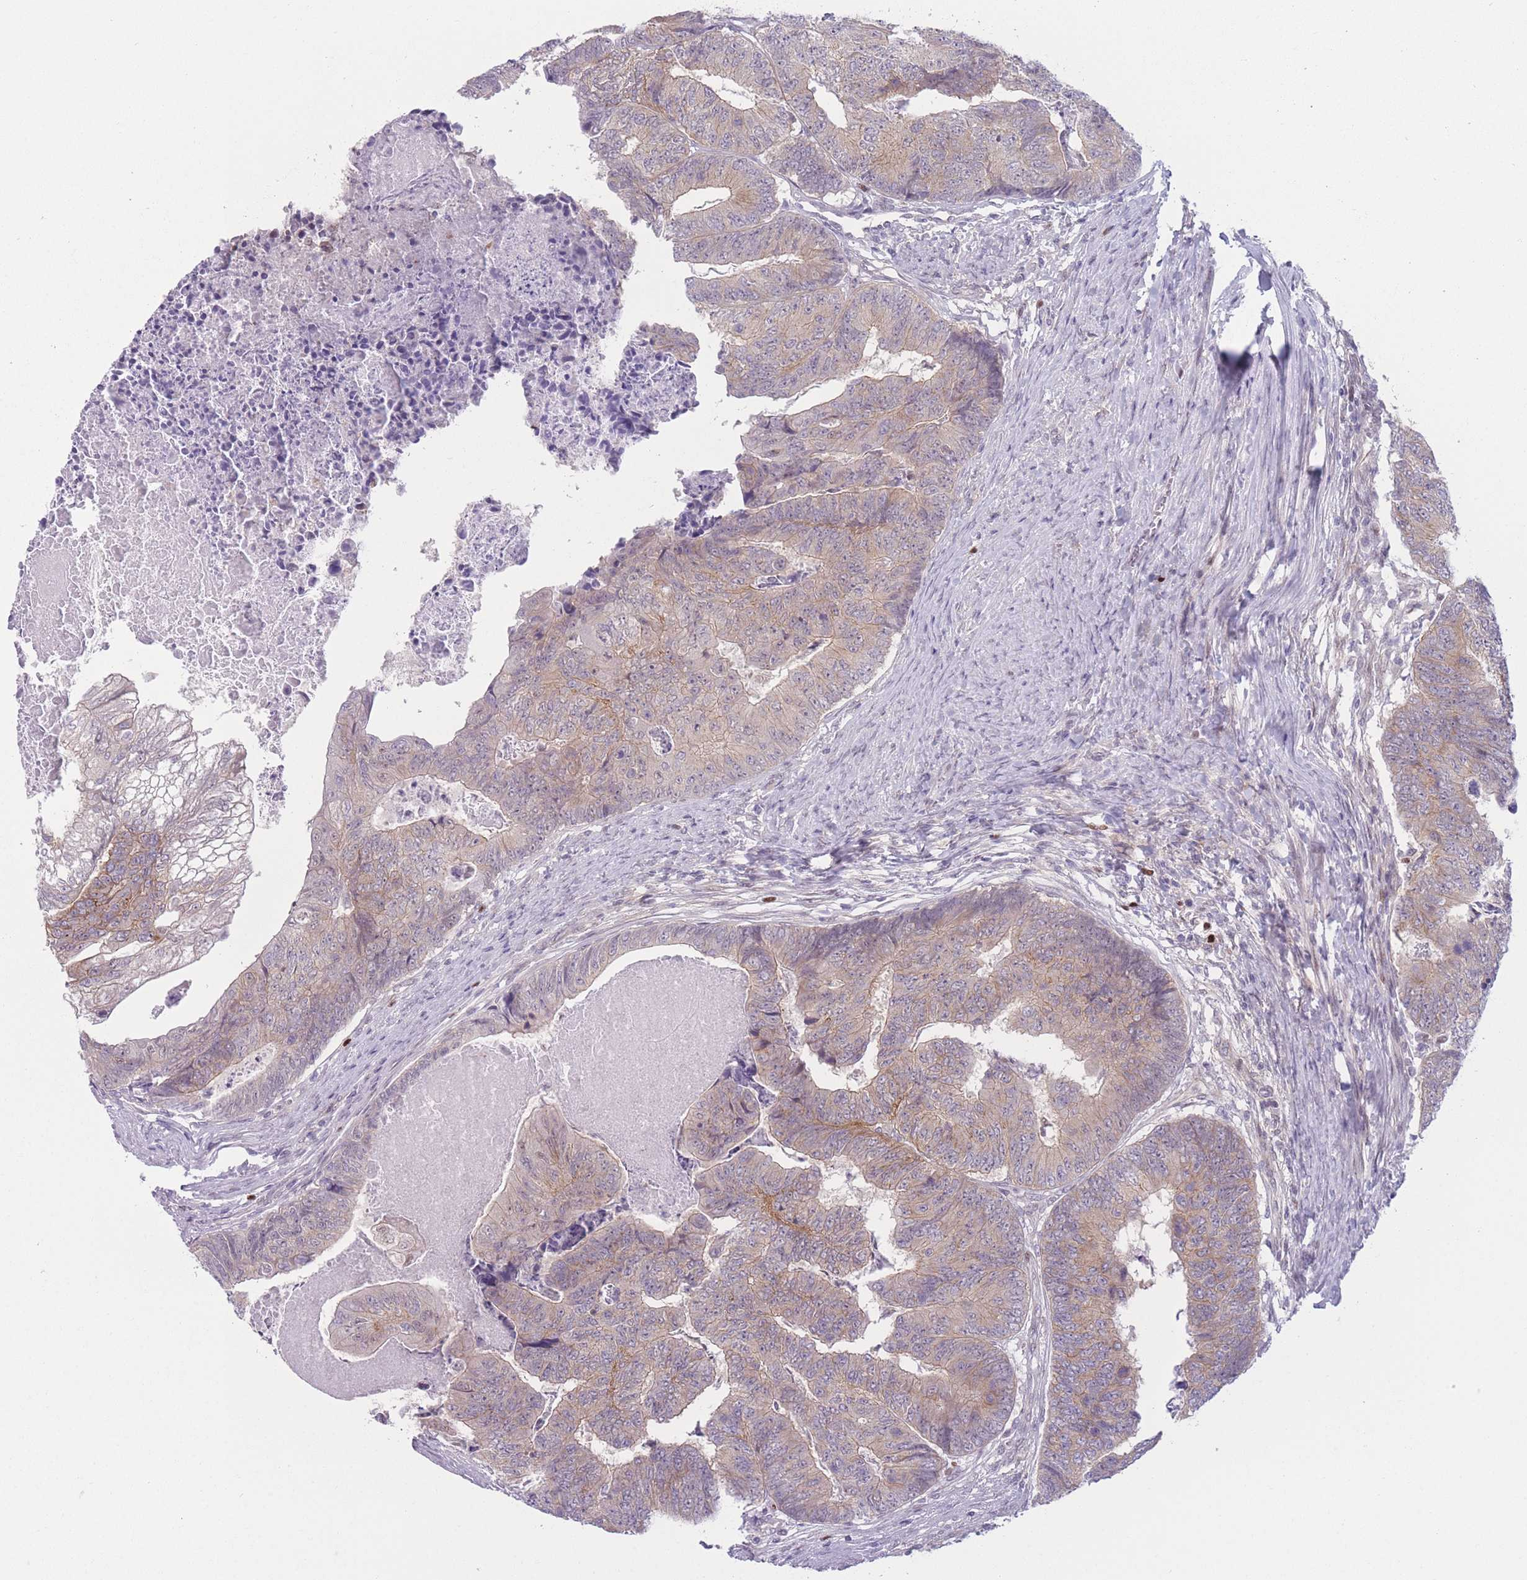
{"staining": {"intensity": "moderate", "quantity": "25%-75%", "location": "cytoplasmic/membranous"}, "tissue": "colorectal cancer", "cell_type": "Tumor cells", "image_type": "cancer", "snomed": [{"axis": "morphology", "description": "Adenocarcinoma, NOS"}, {"axis": "topography", "description": "Colon"}], "caption": "Moderate cytoplasmic/membranous protein expression is identified in about 25%-75% of tumor cells in colorectal adenocarcinoma.", "gene": "ZNF439", "patient": {"sex": "female", "age": 67}}